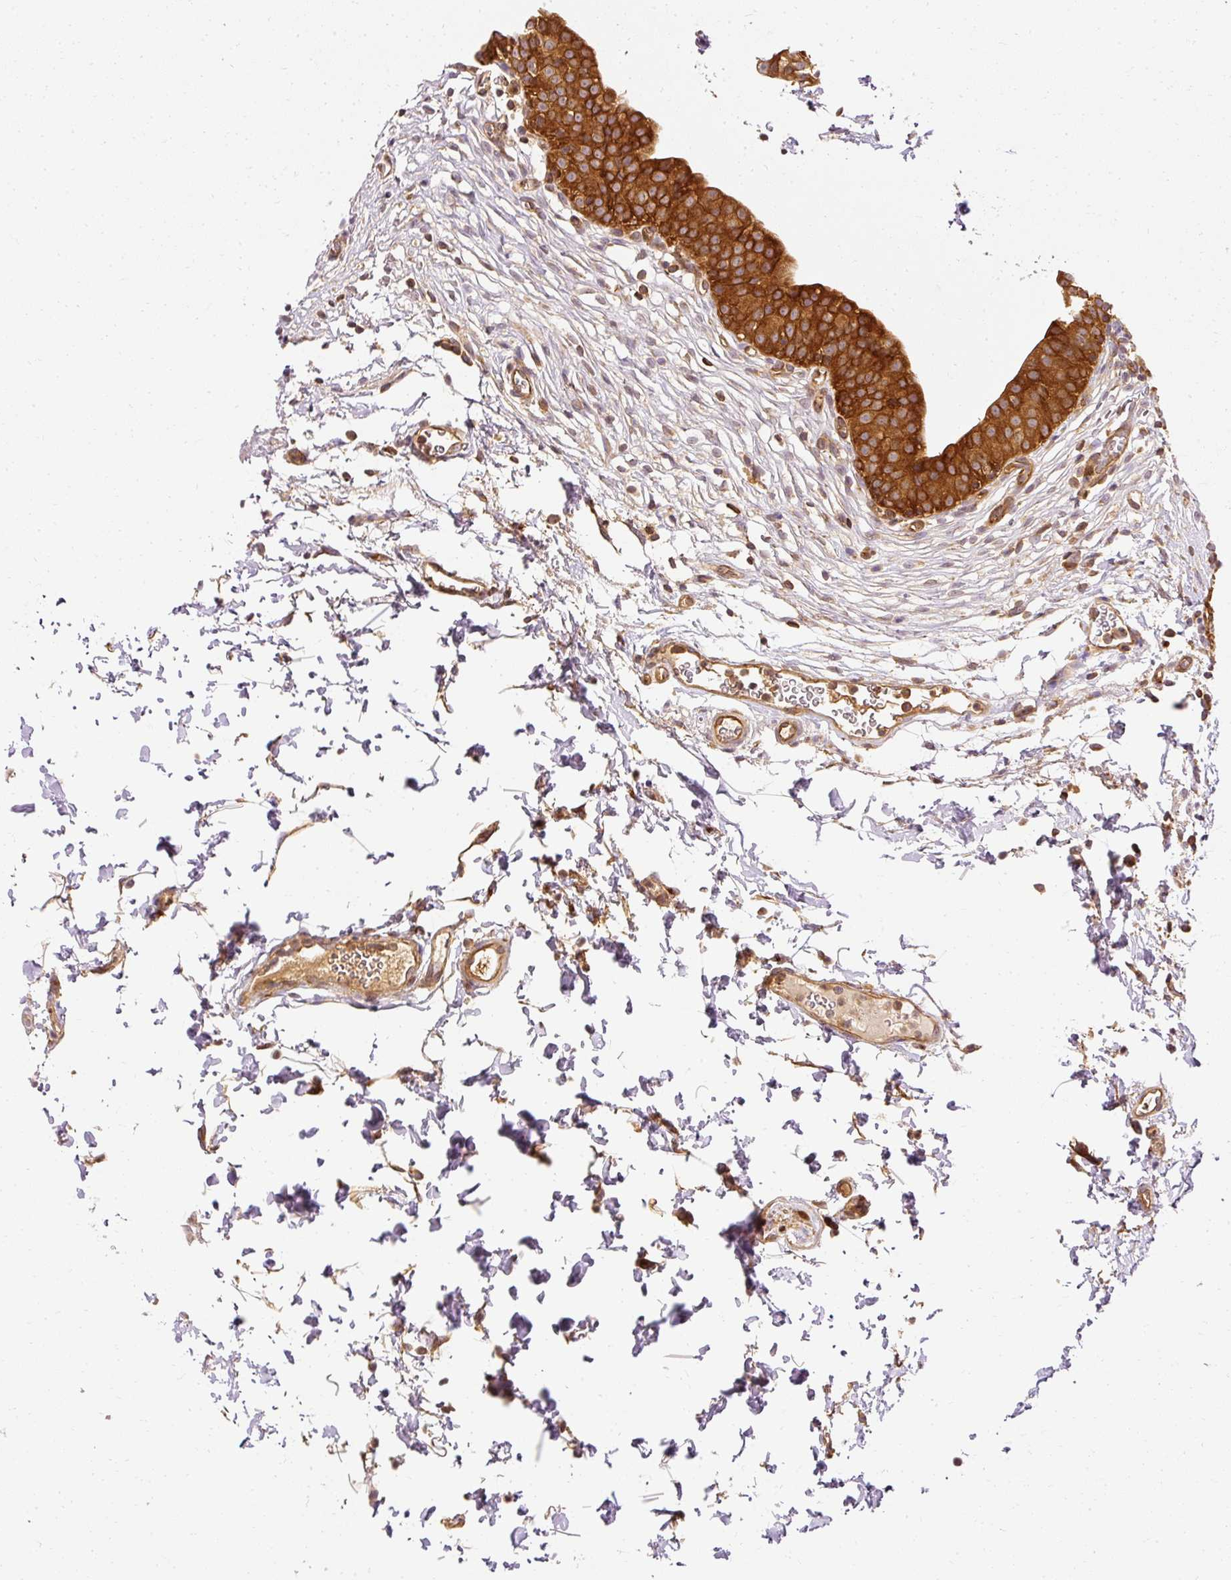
{"staining": {"intensity": "strong", "quantity": ">75%", "location": "cytoplasmic/membranous"}, "tissue": "urinary bladder", "cell_type": "Urothelial cells", "image_type": "normal", "snomed": [{"axis": "morphology", "description": "Normal tissue, NOS"}, {"axis": "topography", "description": "Urinary bladder"}, {"axis": "topography", "description": "Peripheral nerve tissue"}], "caption": "This is a micrograph of IHC staining of normal urinary bladder, which shows strong expression in the cytoplasmic/membranous of urothelial cells.", "gene": "ARMH3", "patient": {"sex": "male", "age": 55}}